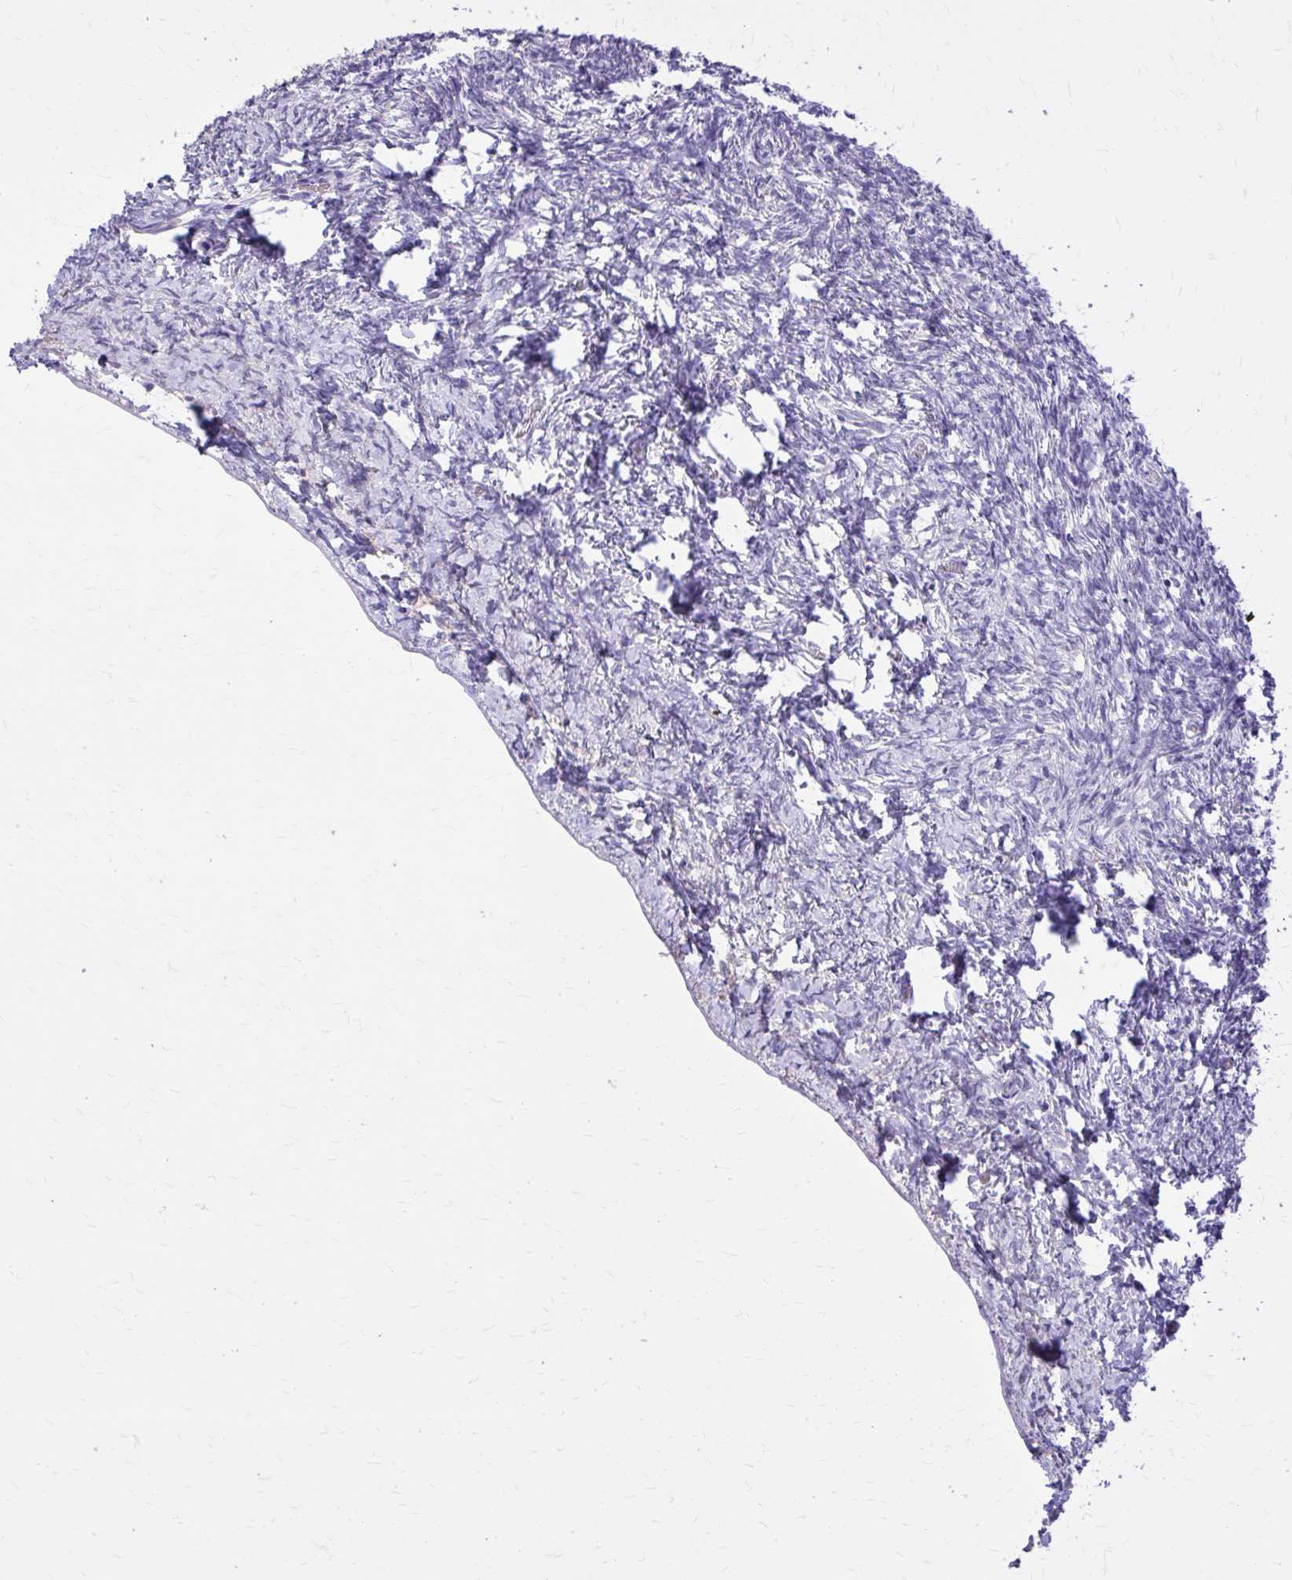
{"staining": {"intensity": "negative", "quantity": "none", "location": "none"}, "tissue": "ovary", "cell_type": "Follicle cells", "image_type": "normal", "snomed": [{"axis": "morphology", "description": "Normal tissue, NOS"}, {"axis": "topography", "description": "Ovary"}], "caption": "The image demonstrates no staining of follicle cells in unremarkable ovary. Brightfield microscopy of immunohistochemistry stained with DAB (brown) and hematoxylin (blue), captured at high magnification.", "gene": "EPB41L1", "patient": {"sex": "female", "age": 39}}